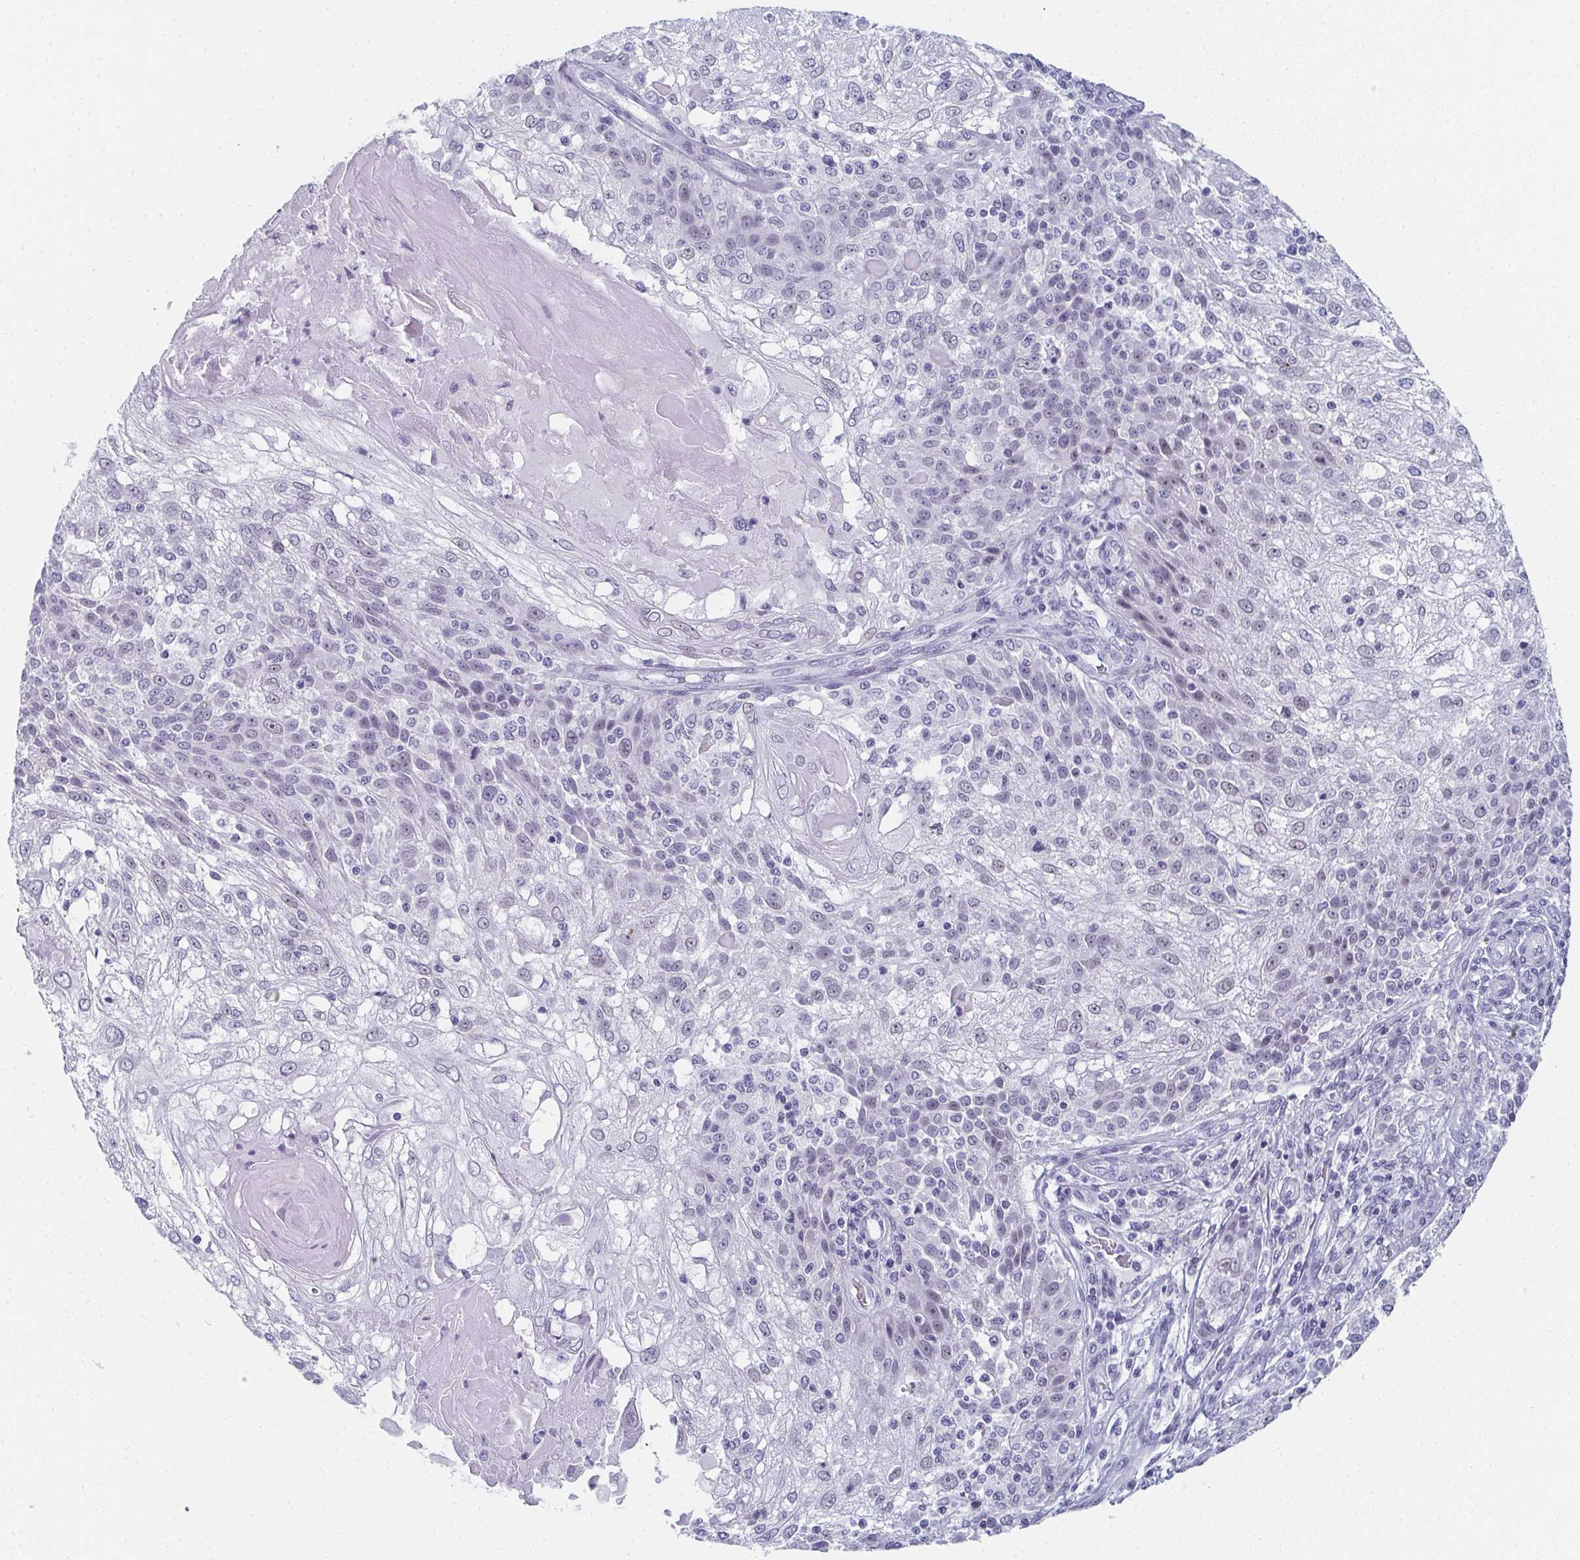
{"staining": {"intensity": "negative", "quantity": "none", "location": "none"}, "tissue": "skin cancer", "cell_type": "Tumor cells", "image_type": "cancer", "snomed": [{"axis": "morphology", "description": "Normal tissue, NOS"}, {"axis": "morphology", "description": "Squamous cell carcinoma, NOS"}, {"axis": "topography", "description": "Skin"}], "caption": "DAB (3,3'-diaminobenzidine) immunohistochemical staining of skin cancer (squamous cell carcinoma) displays no significant expression in tumor cells. (Brightfield microscopy of DAB immunohistochemistry (IHC) at high magnification).", "gene": "PYCR3", "patient": {"sex": "female", "age": 83}}